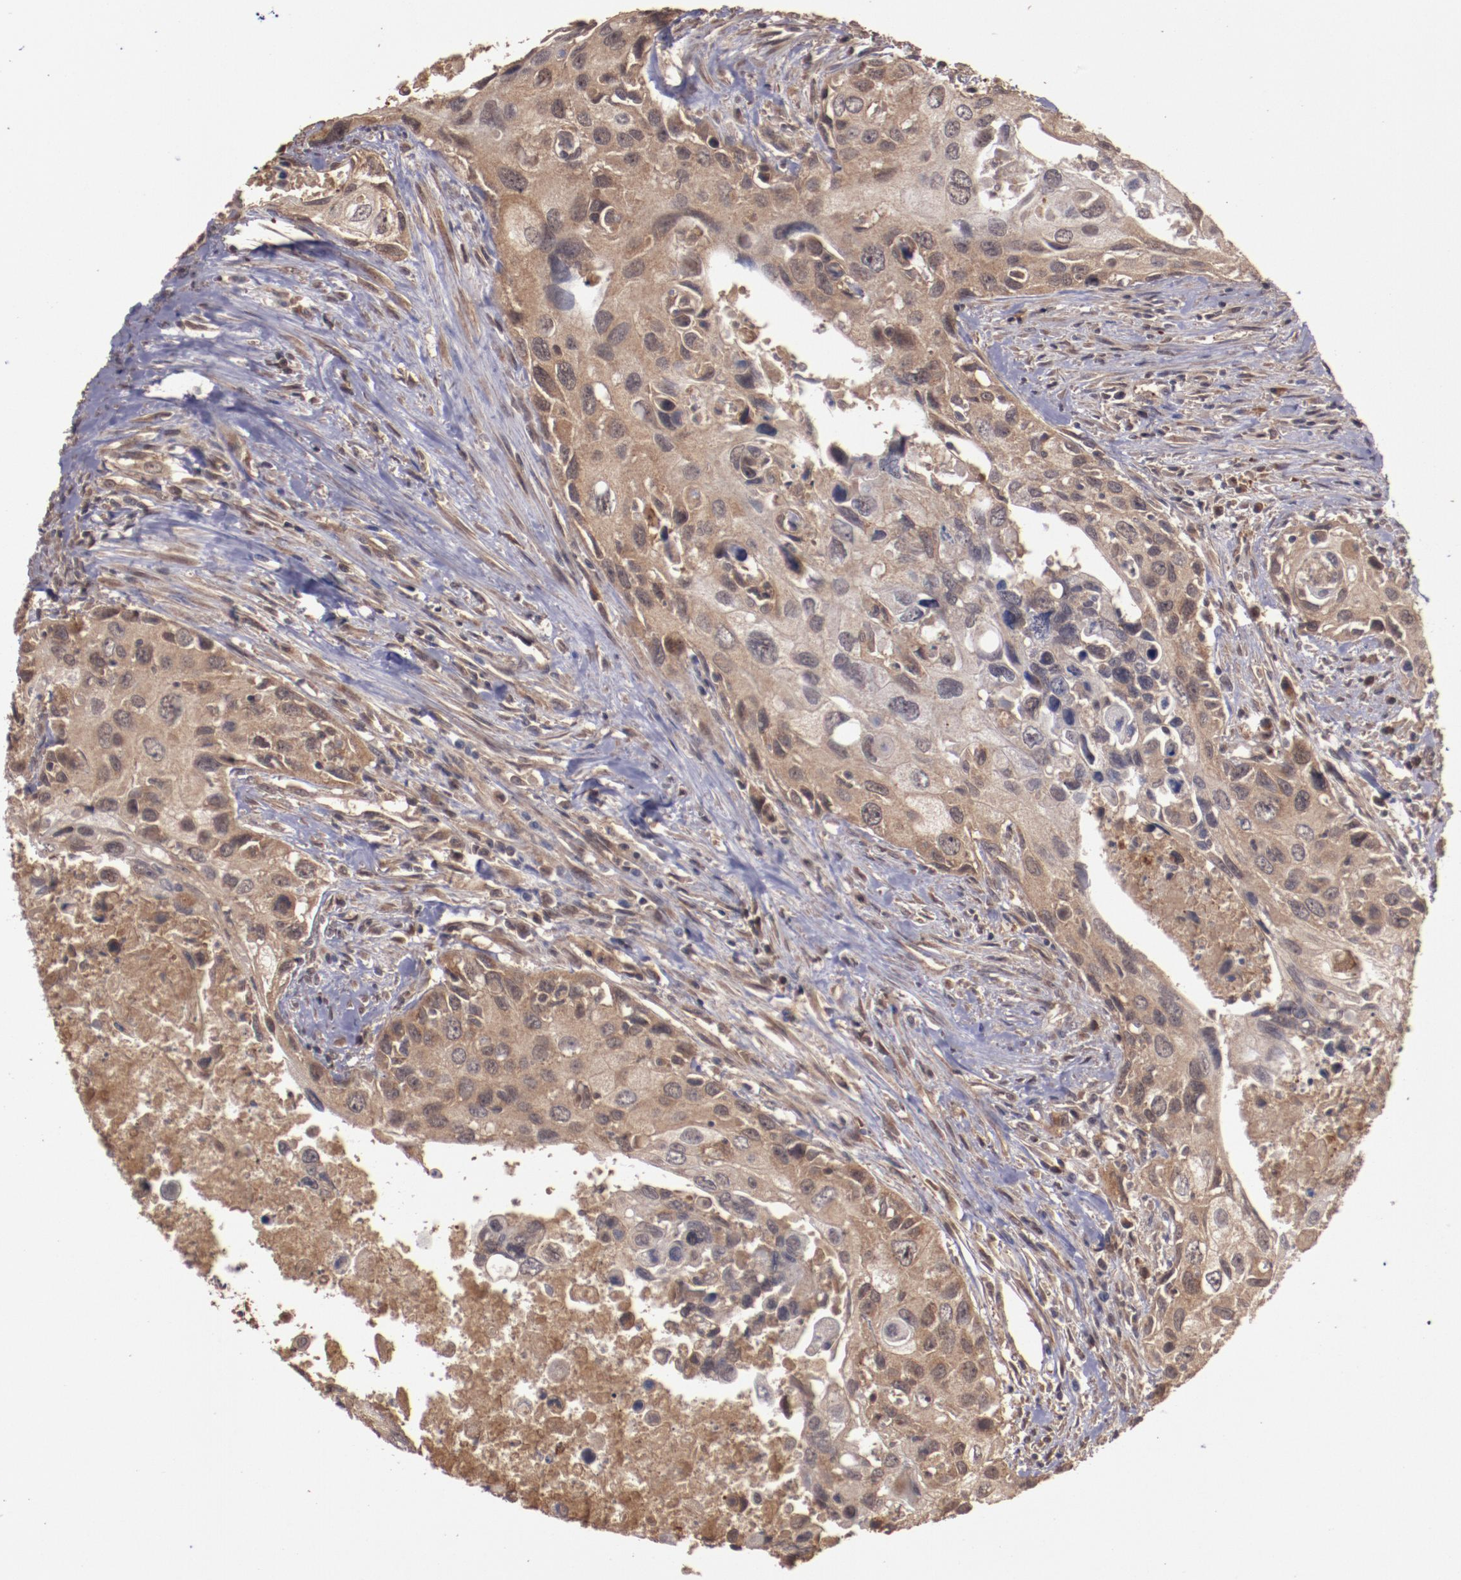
{"staining": {"intensity": "moderate", "quantity": ">75%", "location": "cytoplasmic/membranous"}, "tissue": "urothelial cancer", "cell_type": "Tumor cells", "image_type": "cancer", "snomed": [{"axis": "morphology", "description": "Urothelial carcinoma, High grade"}, {"axis": "topography", "description": "Urinary bladder"}], "caption": "Protein analysis of high-grade urothelial carcinoma tissue displays moderate cytoplasmic/membranous staining in about >75% of tumor cells. (IHC, brightfield microscopy, high magnification).", "gene": "TXNDC16", "patient": {"sex": "male", "age": 71}}